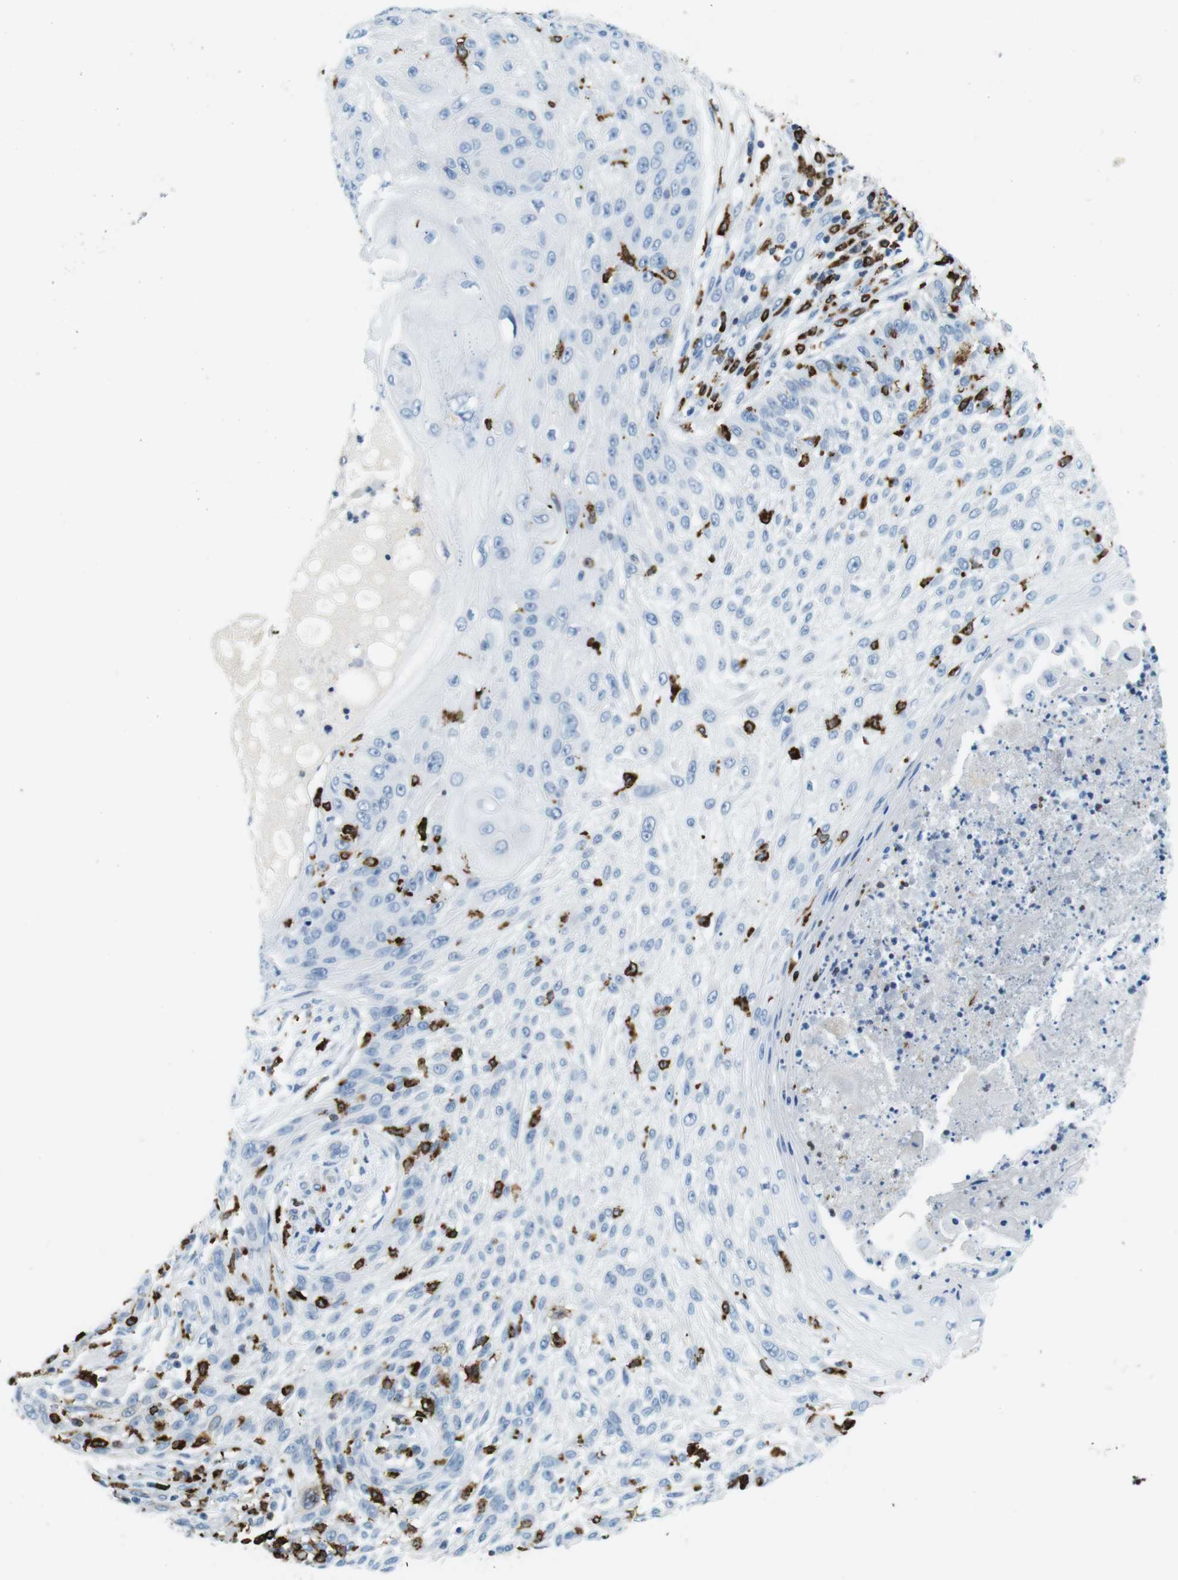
{"staining": {"intensity": "negative", "quantity": "none", "location": "none"}, "tissue": "skin cancer", "cell_type": "Tumor cells", "image_type": "cancer", "snomed": [{"axis": "morphology", "description": "Squamous cell carcinoma, NOS"}, {"axis": "topography", "description": "Skin"}], "caption": "An immunohistochemistry histopathology image of squamous cell carcinoma (skin) is shown. There is no staining in tumor cells of squamous cell carcinoma (skin).", "gene": "CIITA", "patient": {"sex": "female", "age": 80}}